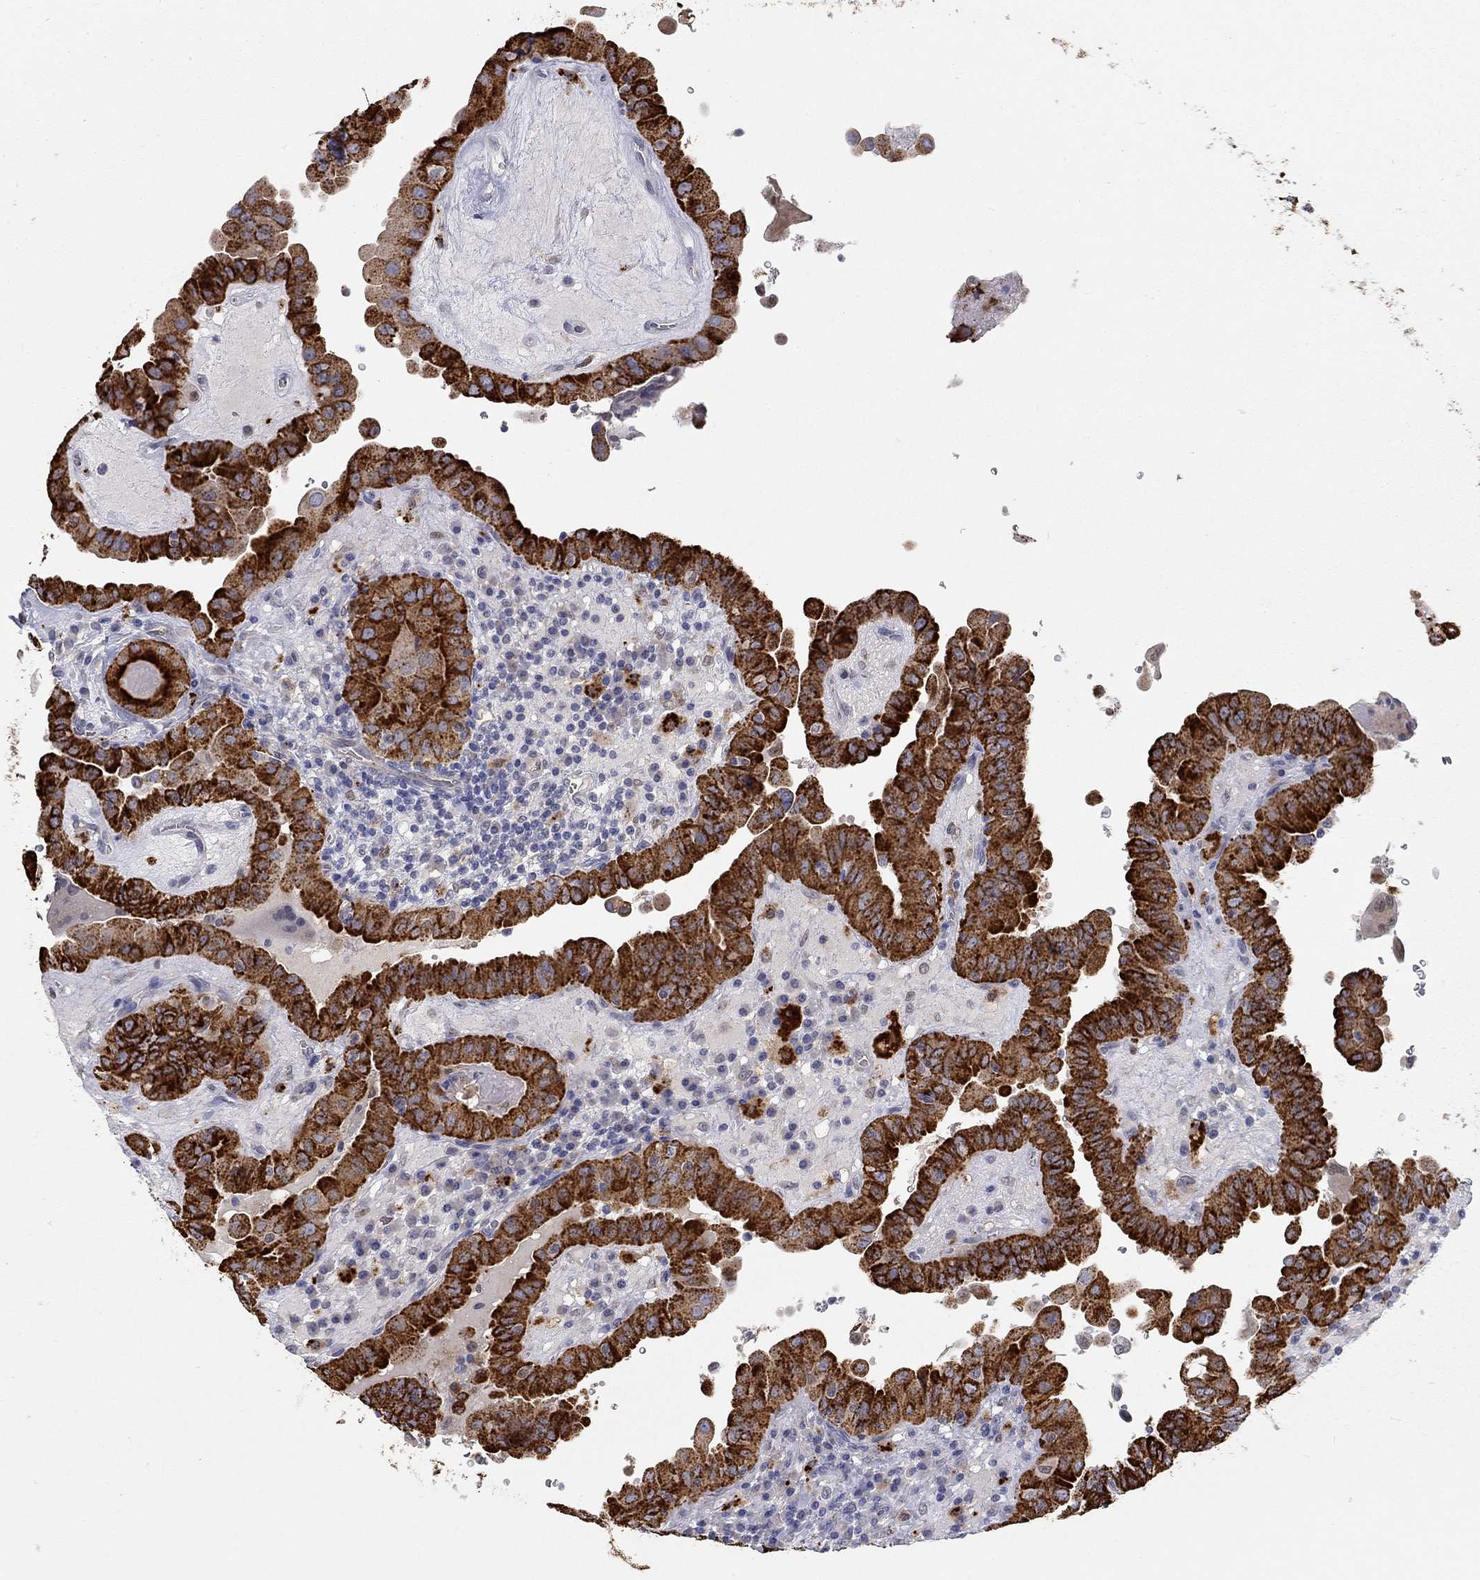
{"staining": {"intensity": "strong", "quantity": ">75%", "location": "cytoplasmic/membranous"}, "tissue": "thyroid cancer", "cell_type": "Tumor cells", "image_type": "cancer", "snomed": [{"axis": "morphology", "description": "Papillary adenocarcinoma, NOS"}, {"axis": "topography", "description": "Thyroid gland"}], "caption": "DAB immunohistochemical staining of human thyroid papillary adenocarcinoma reveals strong cytoplasmic/membranous protein positivity in approximately >75% of tumor cells. Ihc stains the protein in brown and the nuclei are stained blue.", "gene": "PAPSS2", "patient": {"sex": "female", "age": 37}}